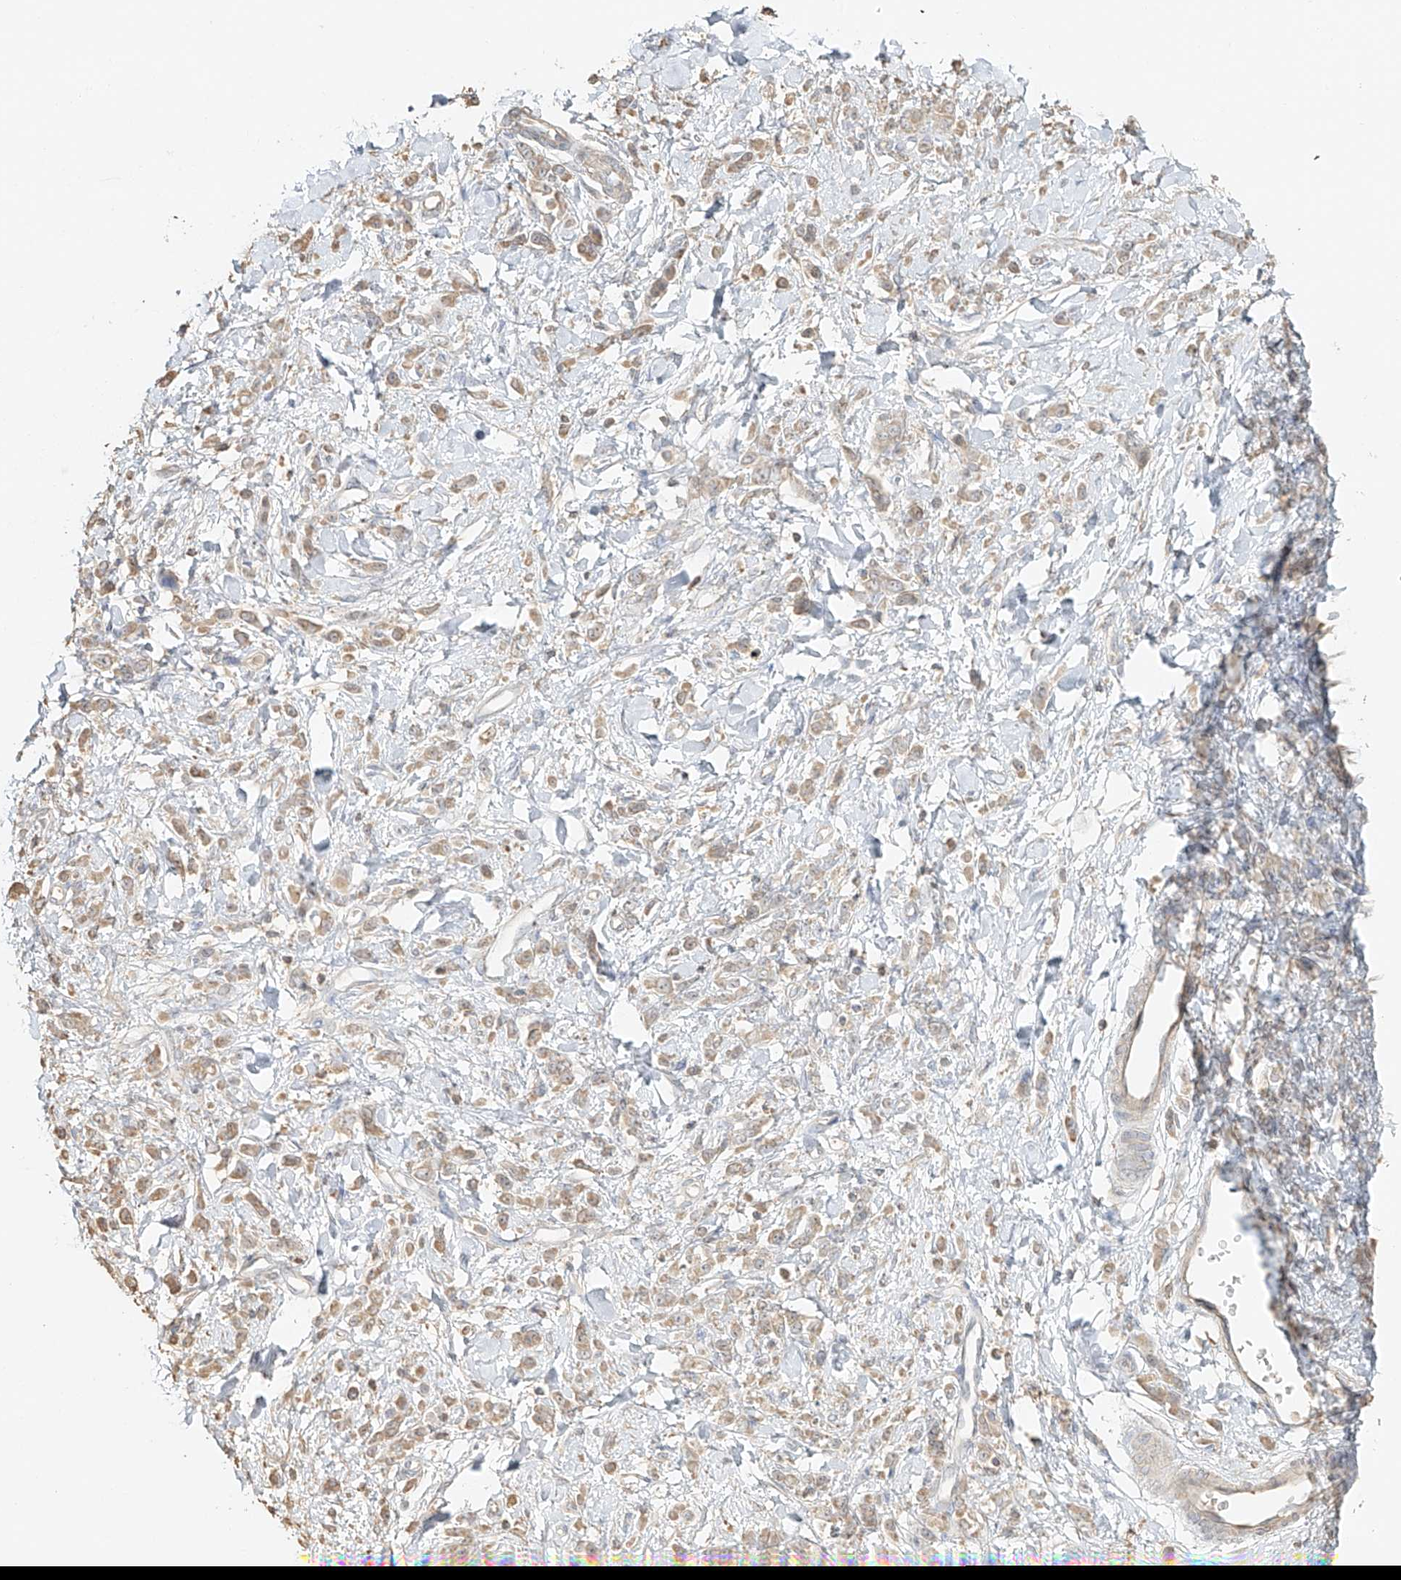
{"staining": {"intensity": "weak", "quantity": "25%-75%", "location": "cytoplasmic/membranous"}, "tissue": "stomach cancer", "cell_type": "Tumor cells", "image_type": "cancer", "snomed": [{"axis": "morphology", "description": "Normal tissue, NOS"}, {"axis": "morphology", "description": "Adenocarcinoma, NOS"}, {"axis": "topography", "description": "Stomach"}], "caption": "IHC image of stomach cancer stained for a protein (brown), which exhibits low levels of weak cytoplasmic/membranous positivity in approximately 25%-75% of tumor cells.", "gene": "NPHS1", "patient": {"sex": "male", "age": 82}}